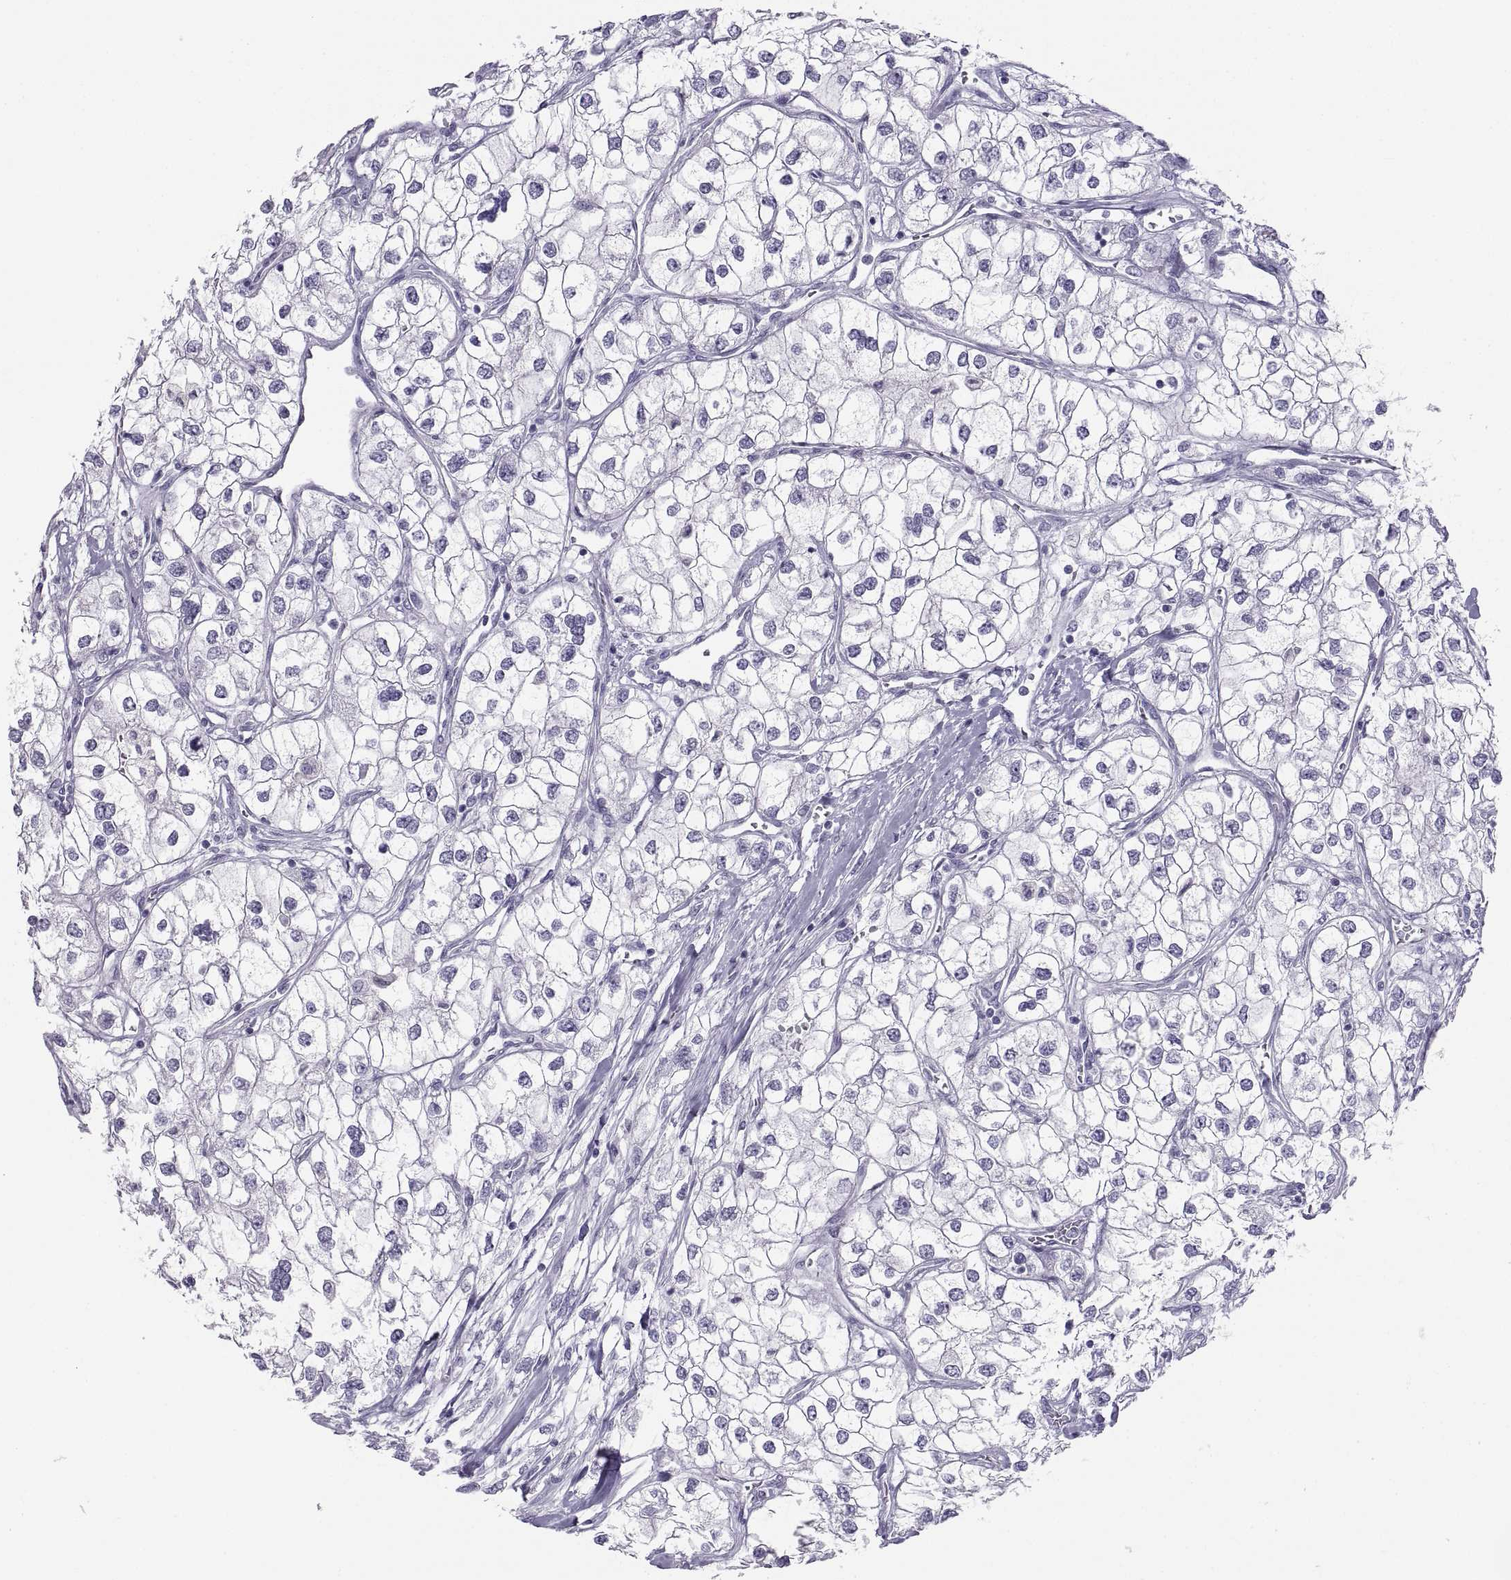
{"staining": {"intensity": "negative", "quantity": "none", "location": "none"}, "tissue": "renal cancer", "cell_type": "Tumor cells", "image_type": "cancer", "snomed": [{"axis": "morphology", "description": "Adenocarcinoma, NOS"}, {"axis": "topography", "description": "Kidney"}], "caption": "Tumor cells show no significant positivity in renal cancer.", "gene": "SEMG1", "patient": {"sex": "male", "age": 59}}